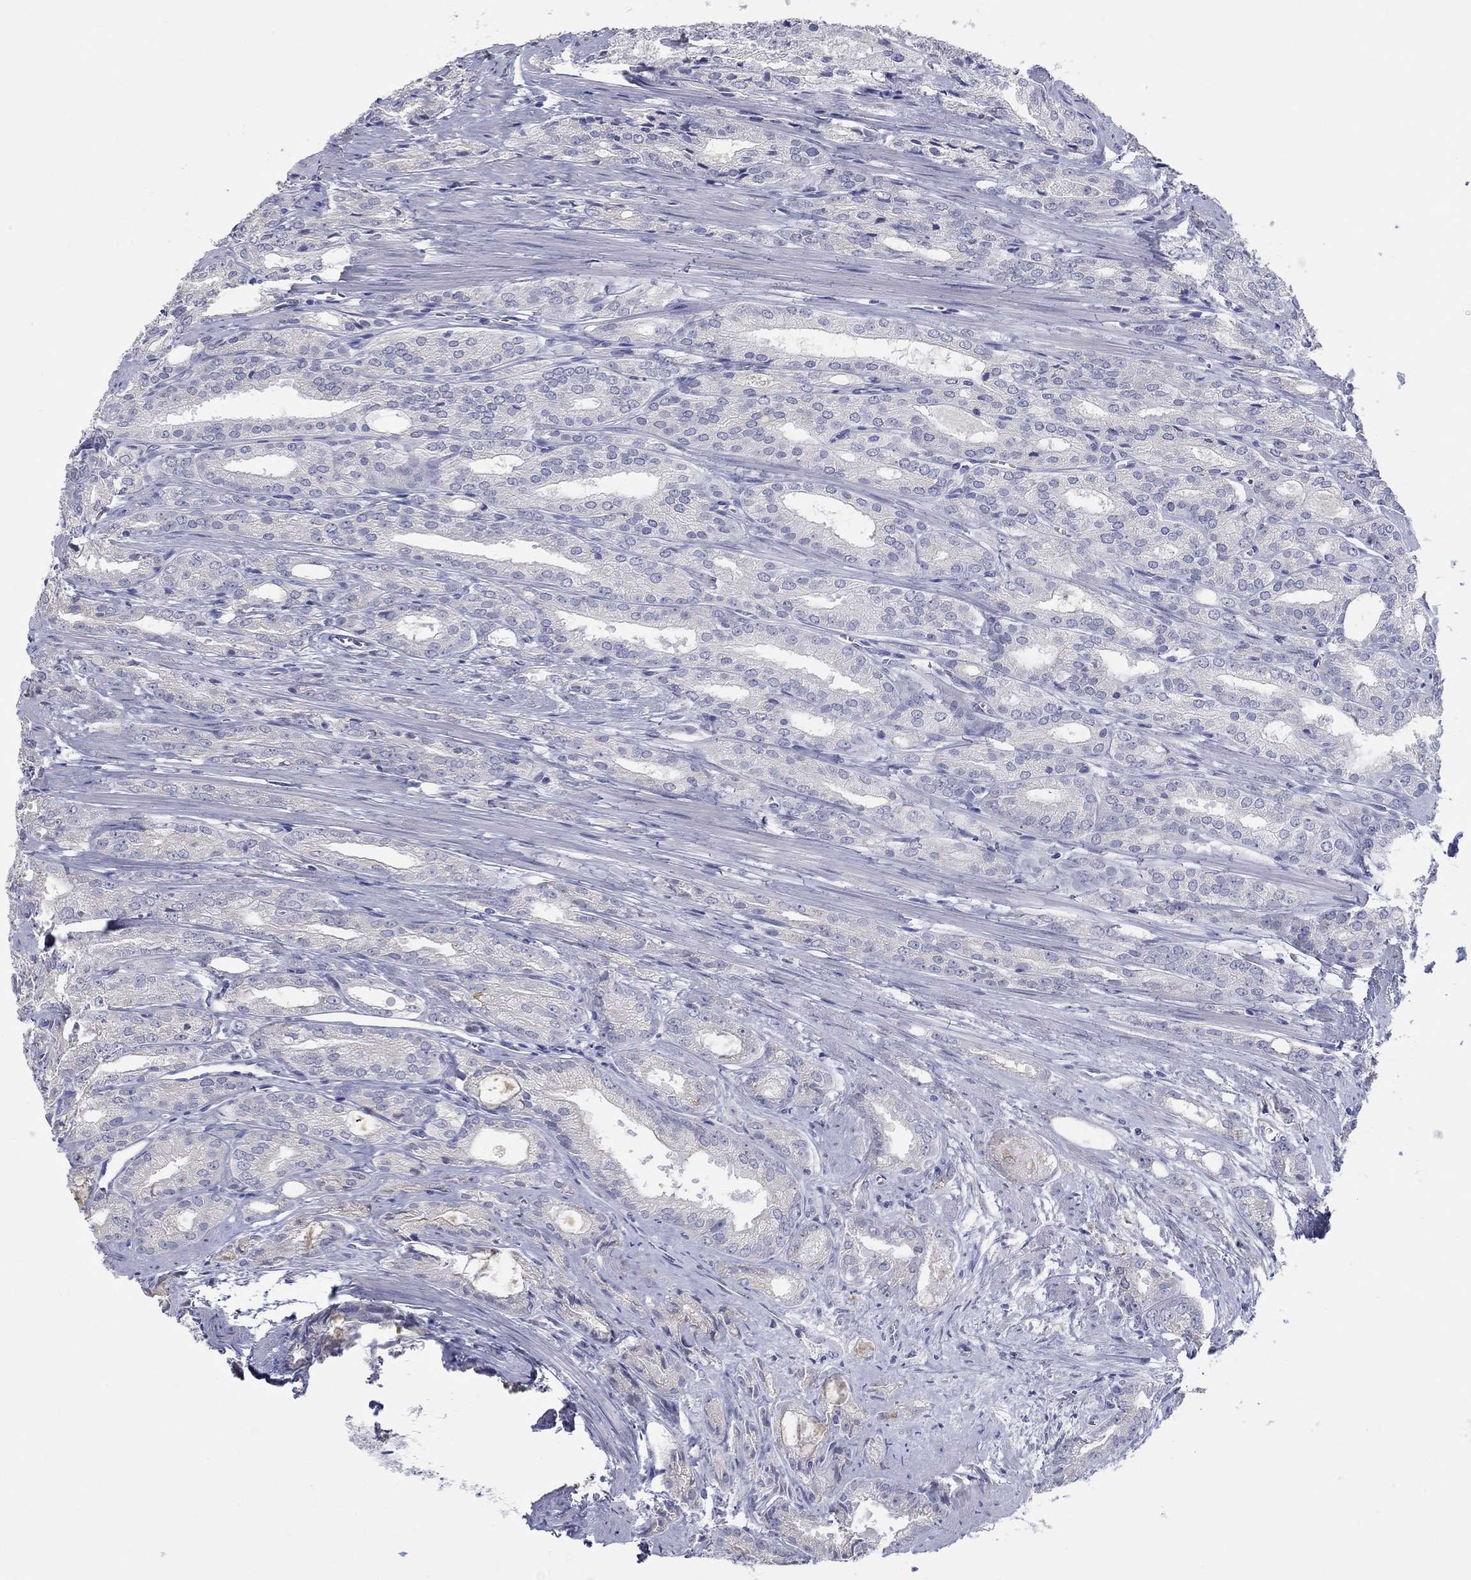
{"staining": {"intensity": "negative", "quantity": "none", "location": "none"}, "tissue": "prostate cancer", "cell_type": "Tumor cells", "image_type": "cancer", "snomed": [{"axis": "morphology", "description": "Adenocarcinoma, NOS"}, {"axis": "morphology", "description": "Adenocarcinoma, High grade"}, {"axis": "topography", "description": "Prostate"}], "caption": "The immunohistochemistry (IHC) histopathology image has no significant expression in tumor cells of high-grade adenocarcinoma (prostate) tissue.", "gene": "LRRC4C", "patient": {"sex": "male", "age": 70}}